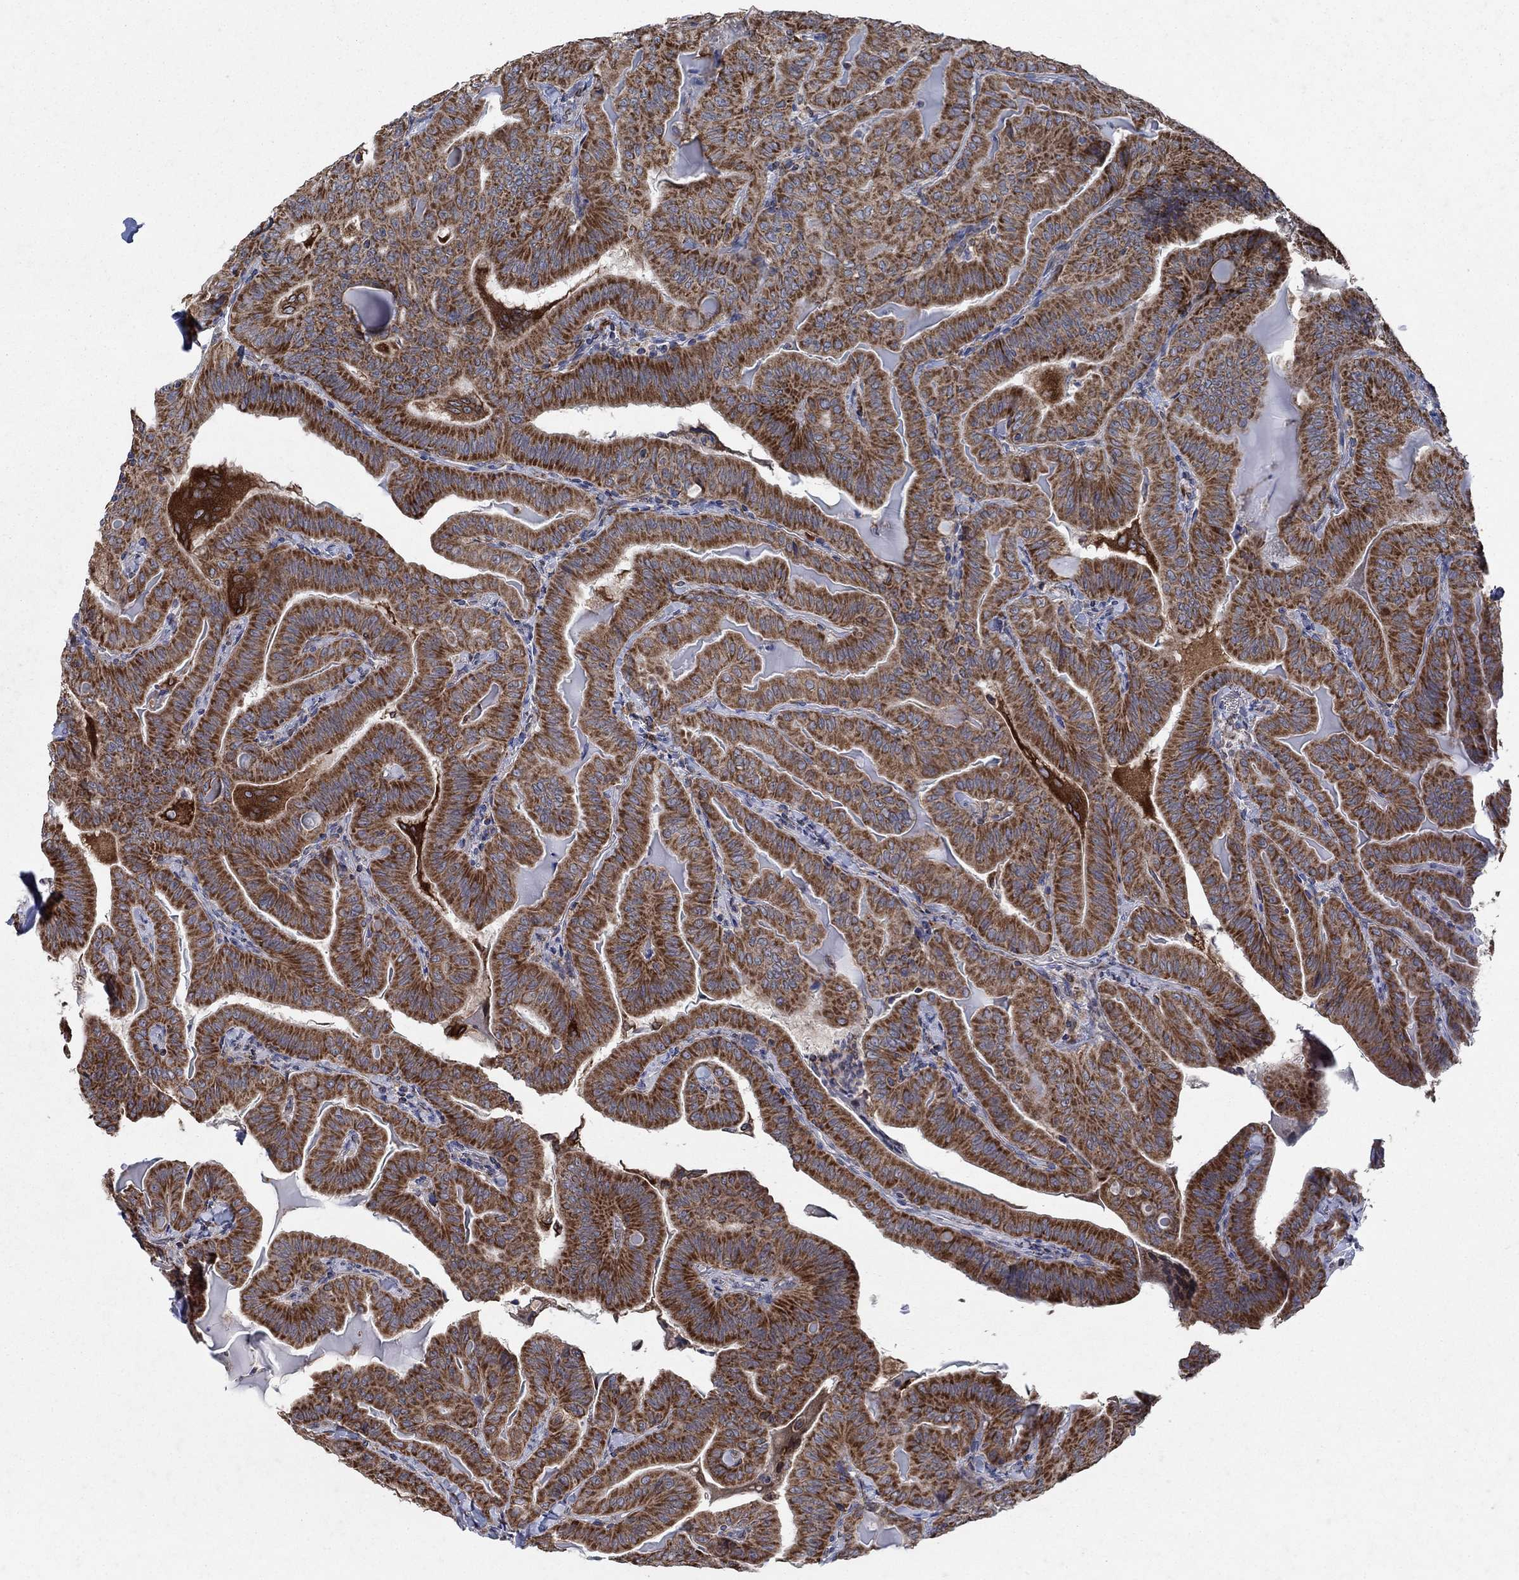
{"staining": {"intensity": "strong", "quantity": ">75%", "location": "cytoplasmic/membranous"}, "tissue": "thyroid cancer", "cell_type": "Tumor cells", "image_type": "cancer", "snomed": [{"axis": "morphology", "description": "Papillary adenocarcinoma, NOS"}, {"axis": "topography", "description": "Thyroid gland"}], "caption": "Protein expression analysis of human thyroid cancer reveals strong cytoplasmic/membranous staining in approximately >75% of tumor cells.", "gene": "NCEH1", "patient": {"sex": "female", "age": 68}}